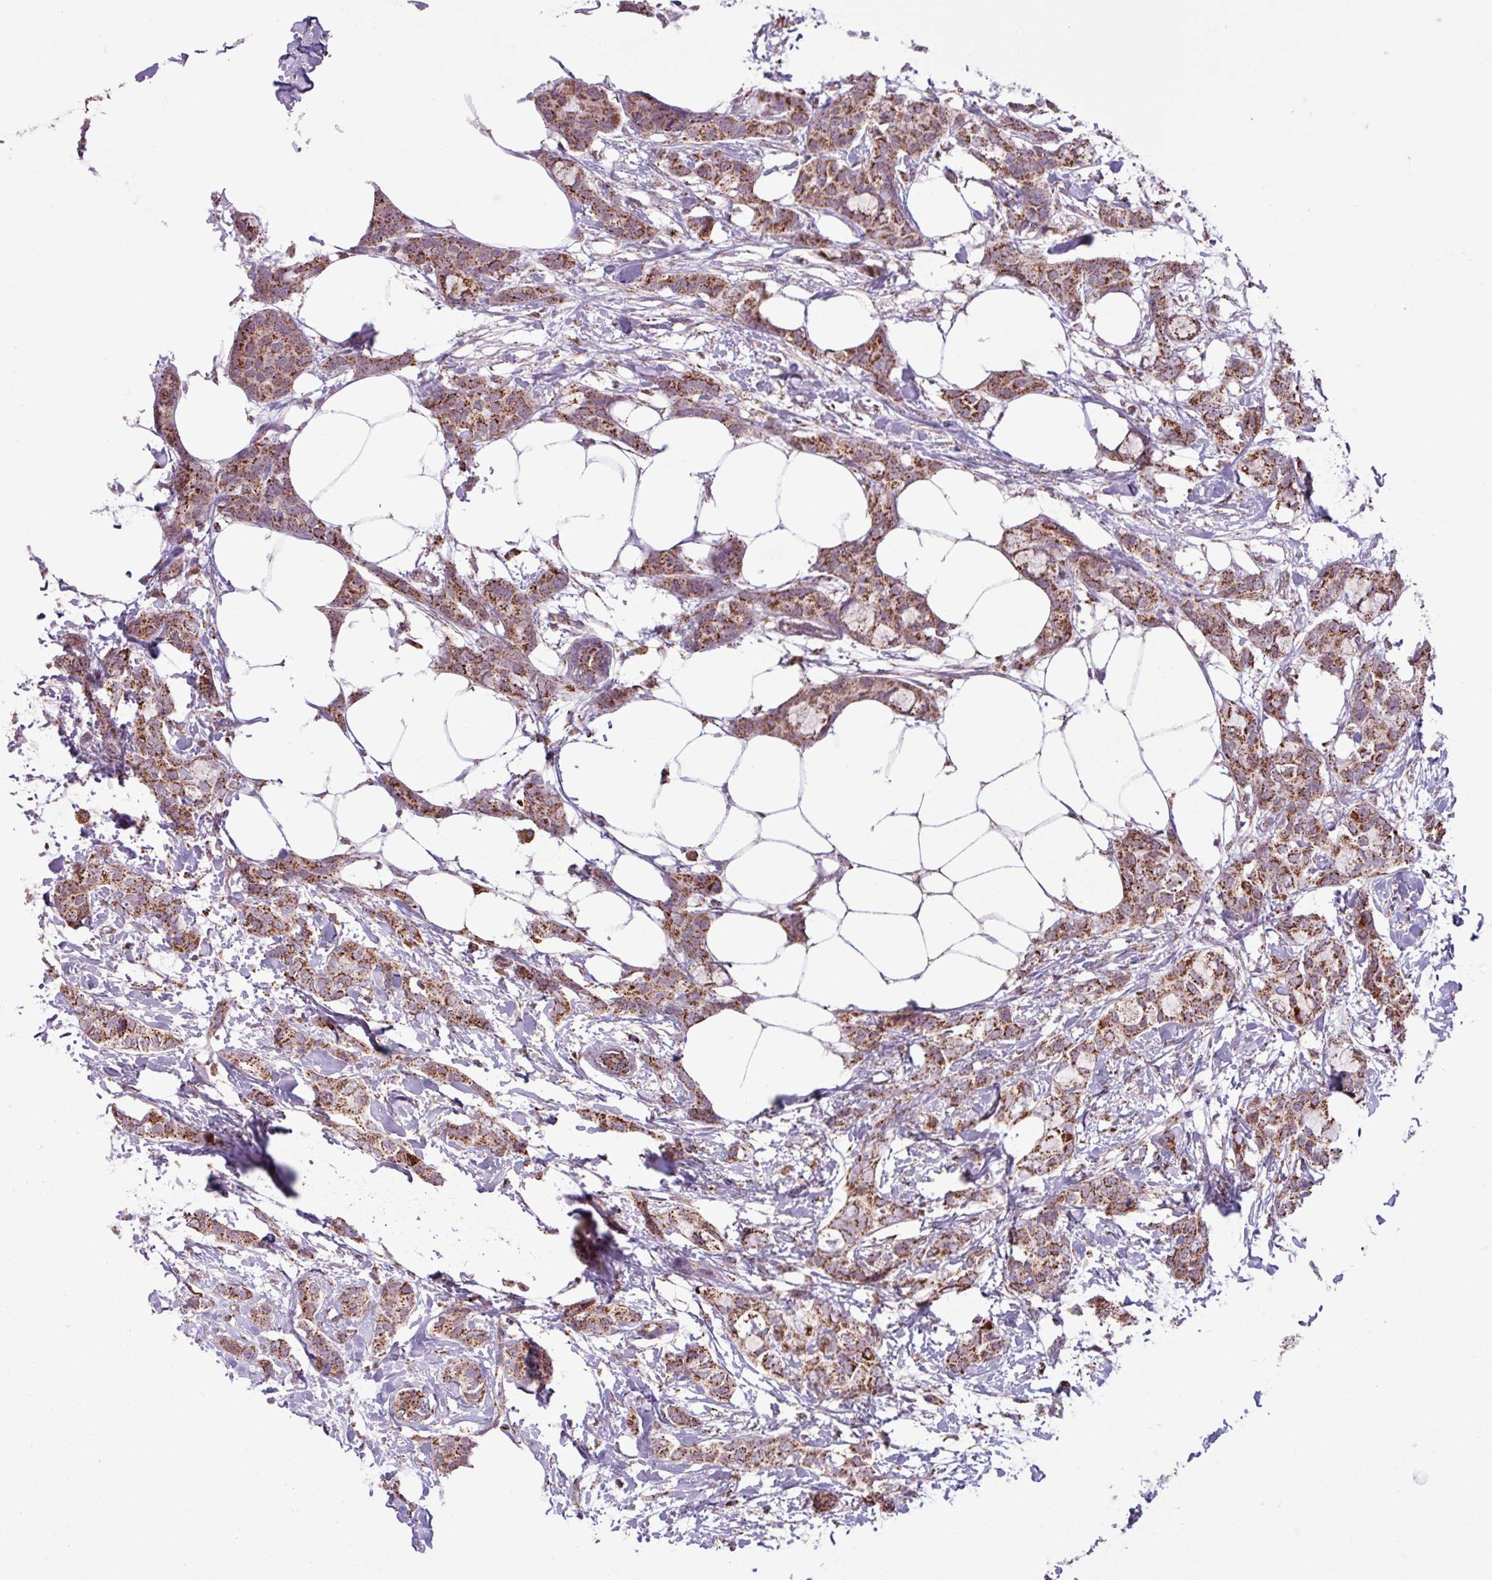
{"staining": {"intensity": "strong", "quantity": ">75%", "location": "cytoplasmic/membranous"}, "tissue": "breast cancer", "cell_type": "Tumor cells", "image_type": "cancer", "snomed": [{"axis": "morphology", "description": "Duct carcinoma"}, {"axis": "topography", "description": "Breast"}], "caption": "Breast cancer stained for a protein displays strong cytoplasmic/membranous positivity in tumor cells.", "gene": "ALG8", "patient": {"sex": "female", "age": 73}}